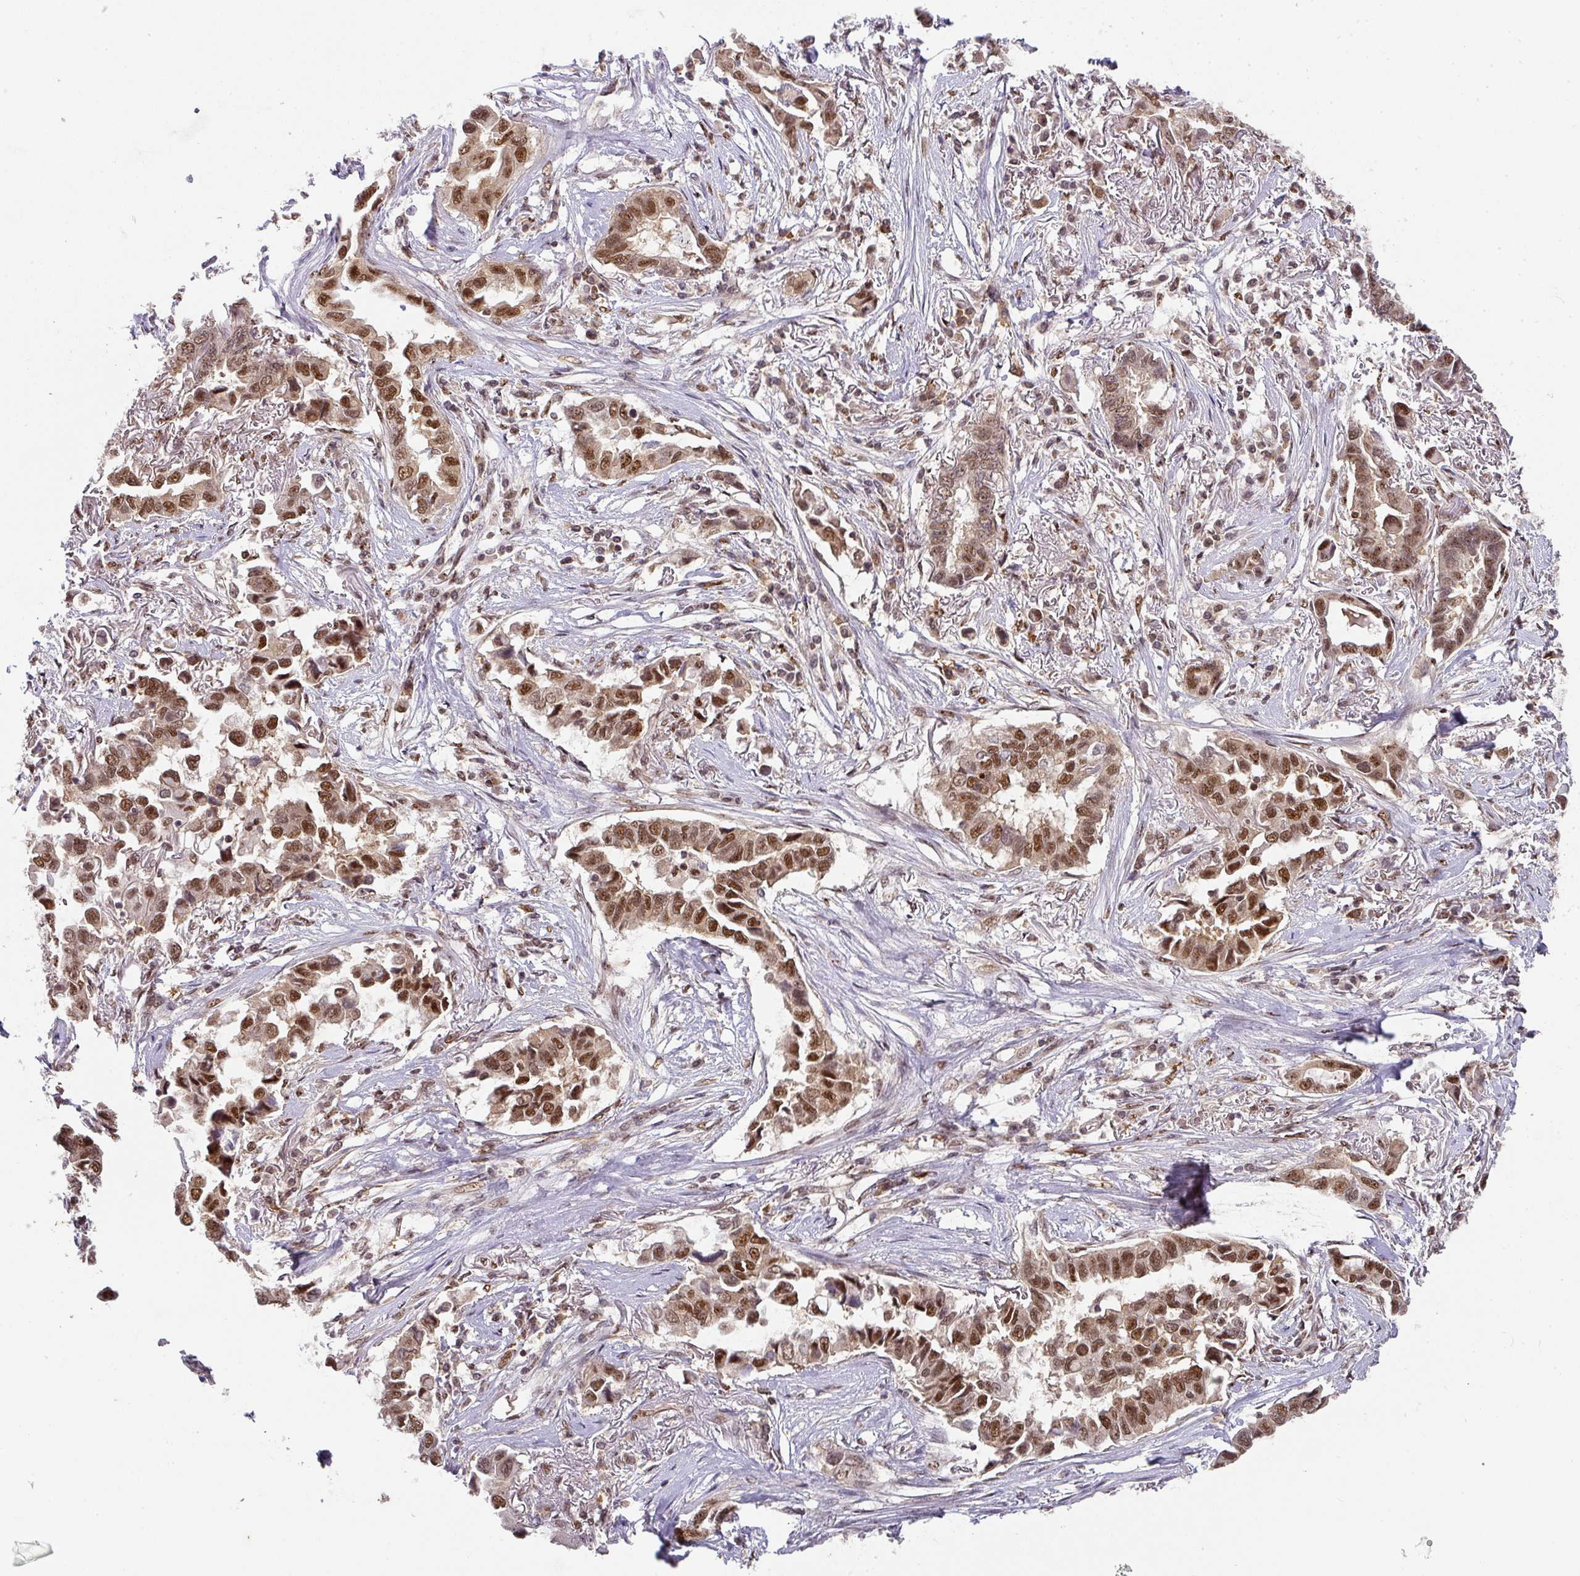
{"staining": {"intensity": "moderate", "quantity": ">75%", "location": "nuclear"}, "tissue": "lung cancer", "cell_type": "Tumor cells", "image_type": "cancer", "snomed": [{"axis": "morphology", "description": "Adenocarcinoma, NOS"}, {"axis": "topography", "description": "Lung"}], "caption": "Lung cancer stained with a protein marker exhibits moderate staining in tumor cells.", "gene": "RANBP9", "patient": {"sex": "female", "age": 76}}